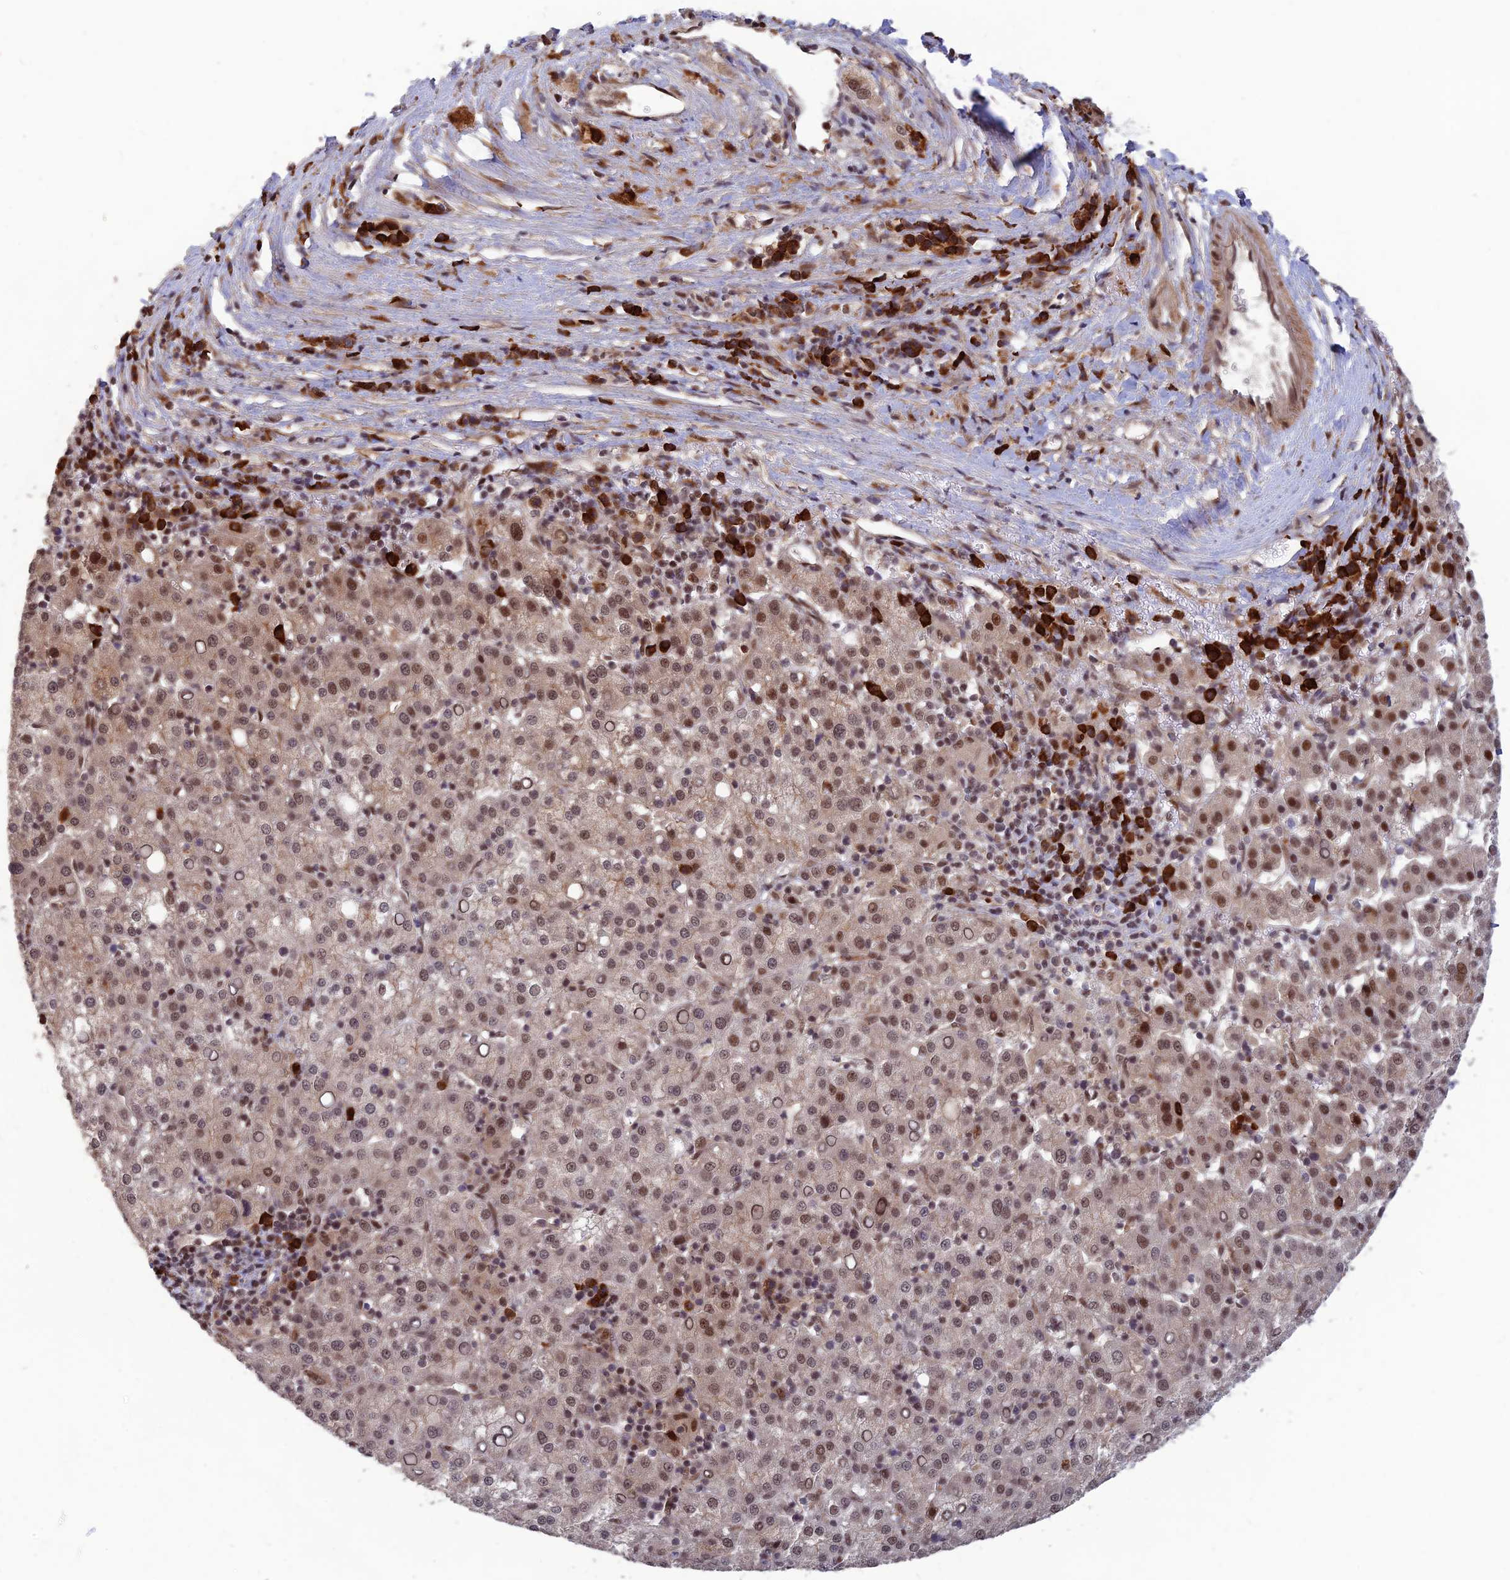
{"staining": {"intensity": "weak", "quantity": "<25%", "location": "nuclear"}, "tissue": "liver cancer", "cell_type": "Tumor cells", "image_type": "cancer", "snomed": [{"axis": "morphology", "description": "Carcinoma, Hepatocellular, NOS"}, {"axis": "topography", "description": "Liver"}], "caption": "This is a image of immunohistochemistry staining of liver cancer (hepatocellular carcinoma), which shows no staining in tumor cells.", "gene": "ZNF565", "patient": {"sex": "female", "age": 58}}